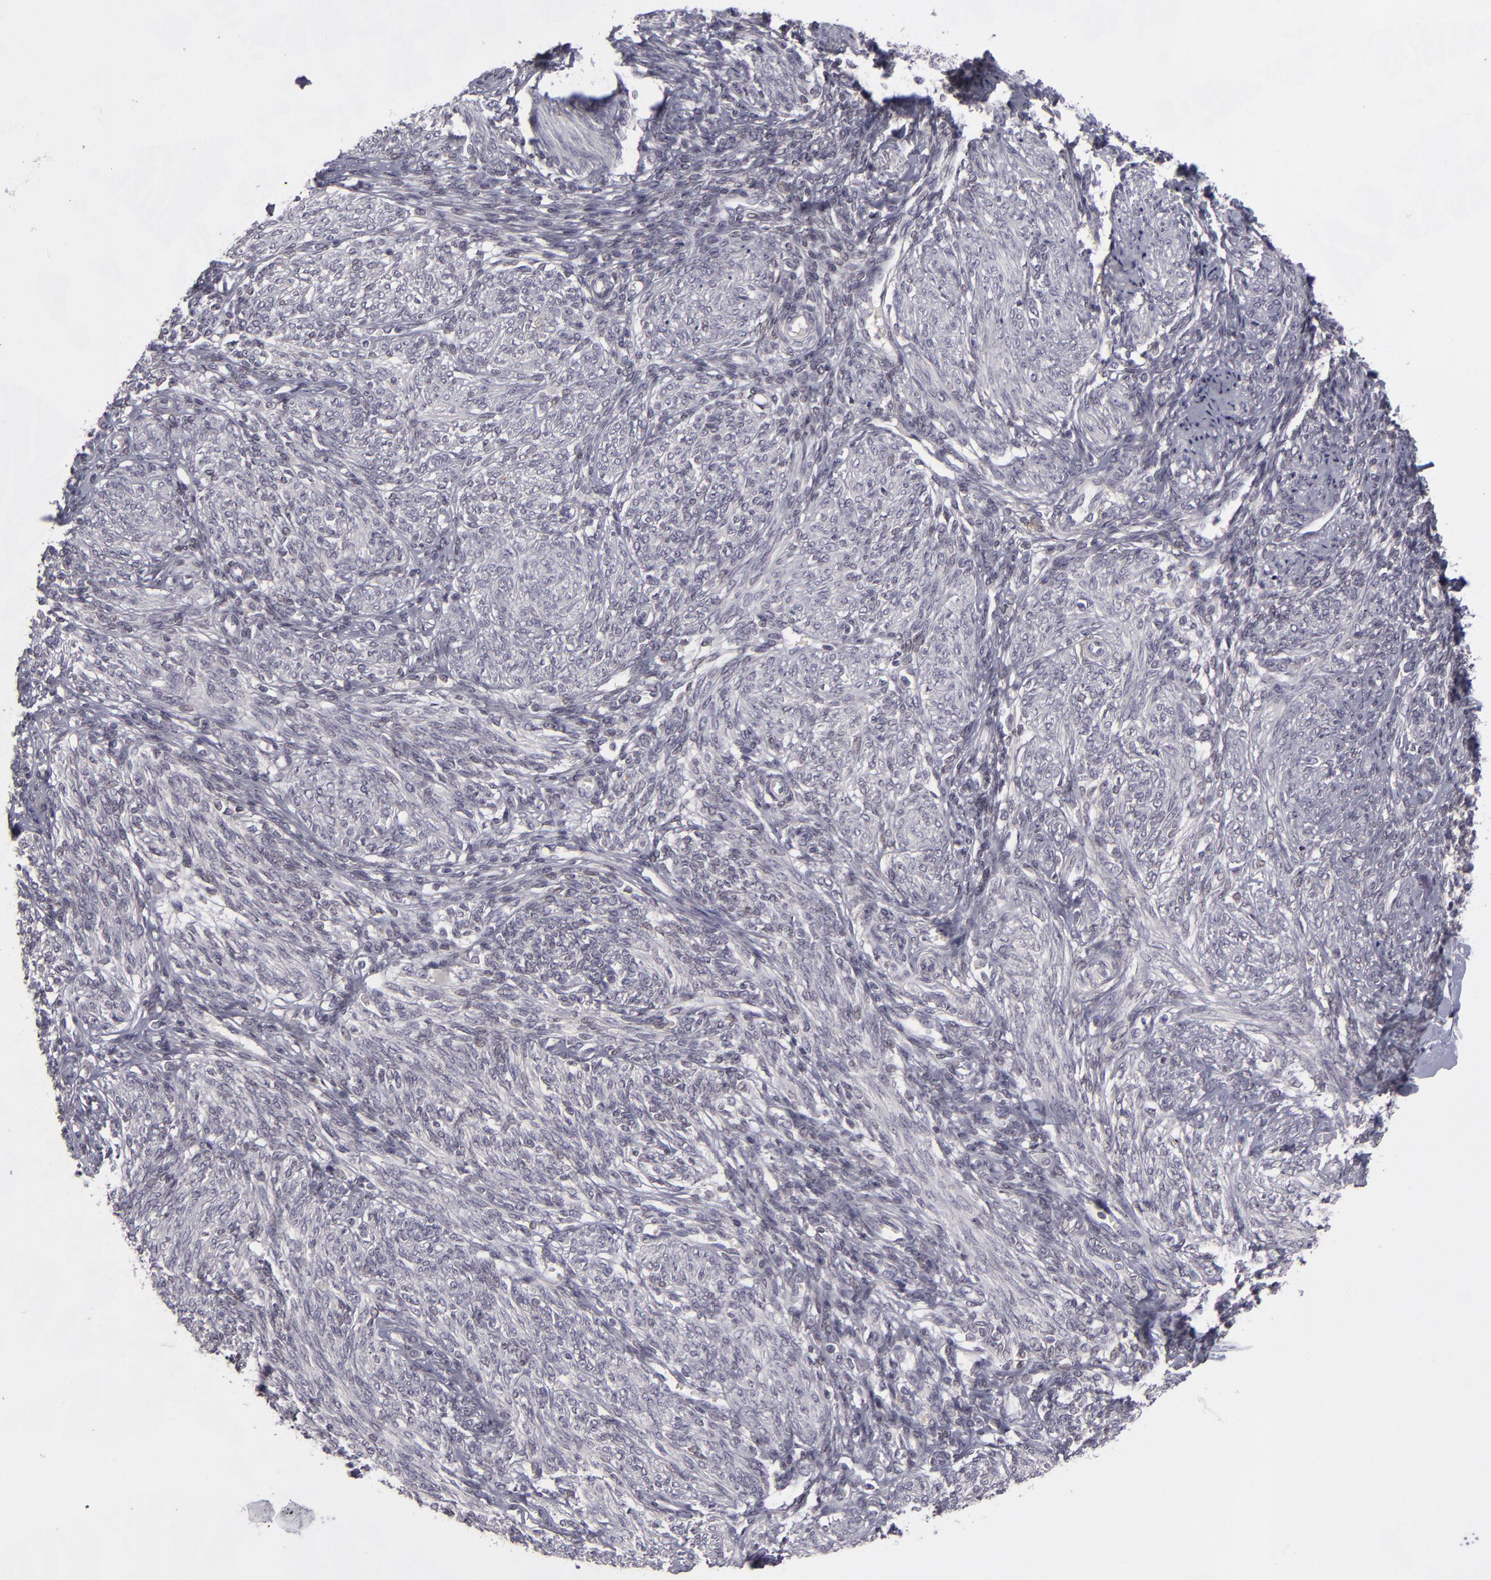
{"staining": {"intensity": "negative", "quantity": "none", "location": "none"}, "tissue": "endometrium", "cell_type": "Cells in endometrial stroma", "image_type": "normal", "snomed": [{"axis": "morphology", "description": "Normal tissue, NOS"}, {"axis": "topography", "description": "Endometrium"}], "caption": "This is an immunohistochemistry (IHC) photomicrograph of normal human endometrium. There is no positivity in cells in endometrial stroma.", "gene": "EFS", "patient": {"sex": "female", "age": 82}}